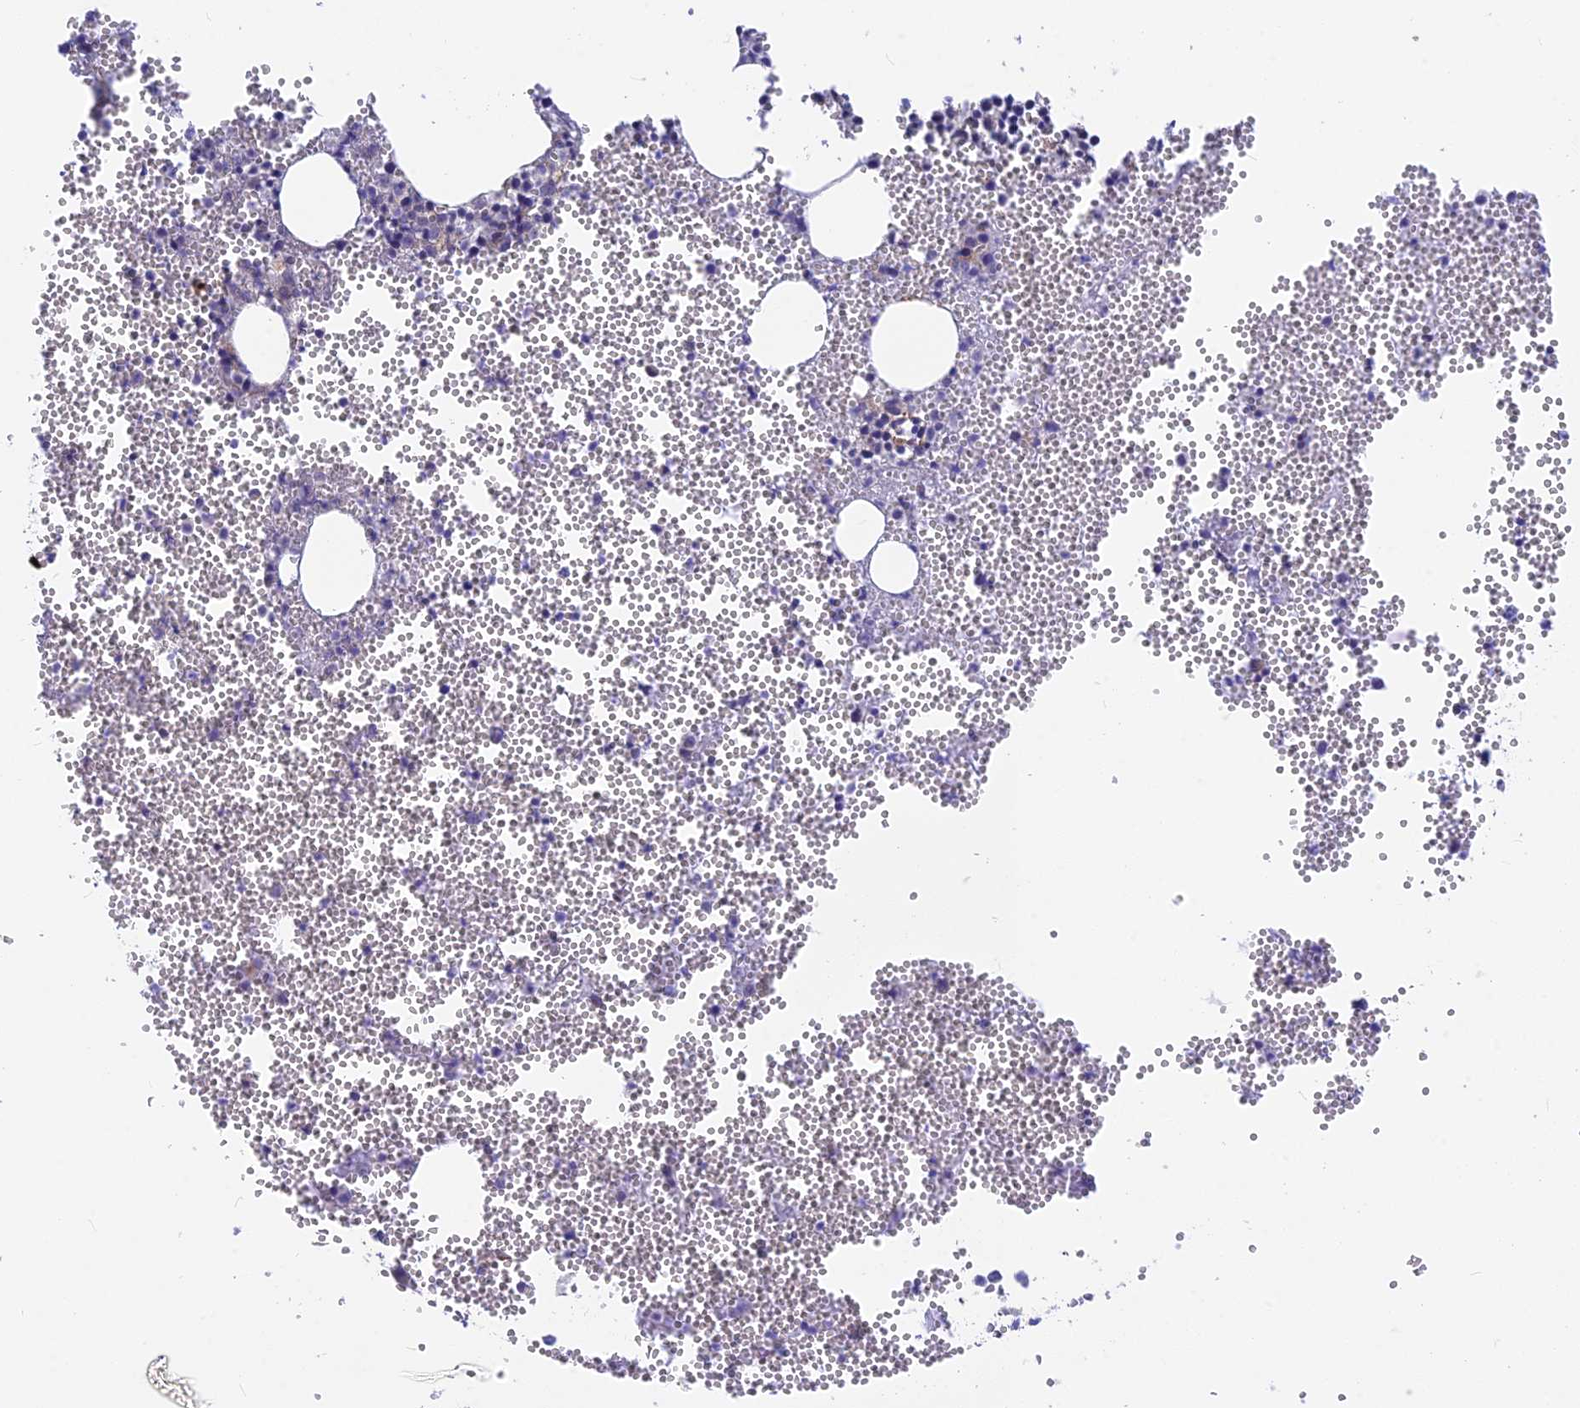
{"staining": {"intensity": "negative", "quantity": "none", "location": "none"}, "tissue": "bone marrow", "cell_type": "Hematopoietic cells", "image_type": "normal", "snomed": [{"axis": "morphology", "description": "Normal tissue, NOS"}, {"axis": "topography", "description": "Bone marrow"}], "caption": "This is an immunohistochemistry (IHC) micrograph of normal human bone marrow. There is no positivity in hematopoietic cells.", "gene": "PLAC9", "patient": {"sex": "female", "age": 77}}